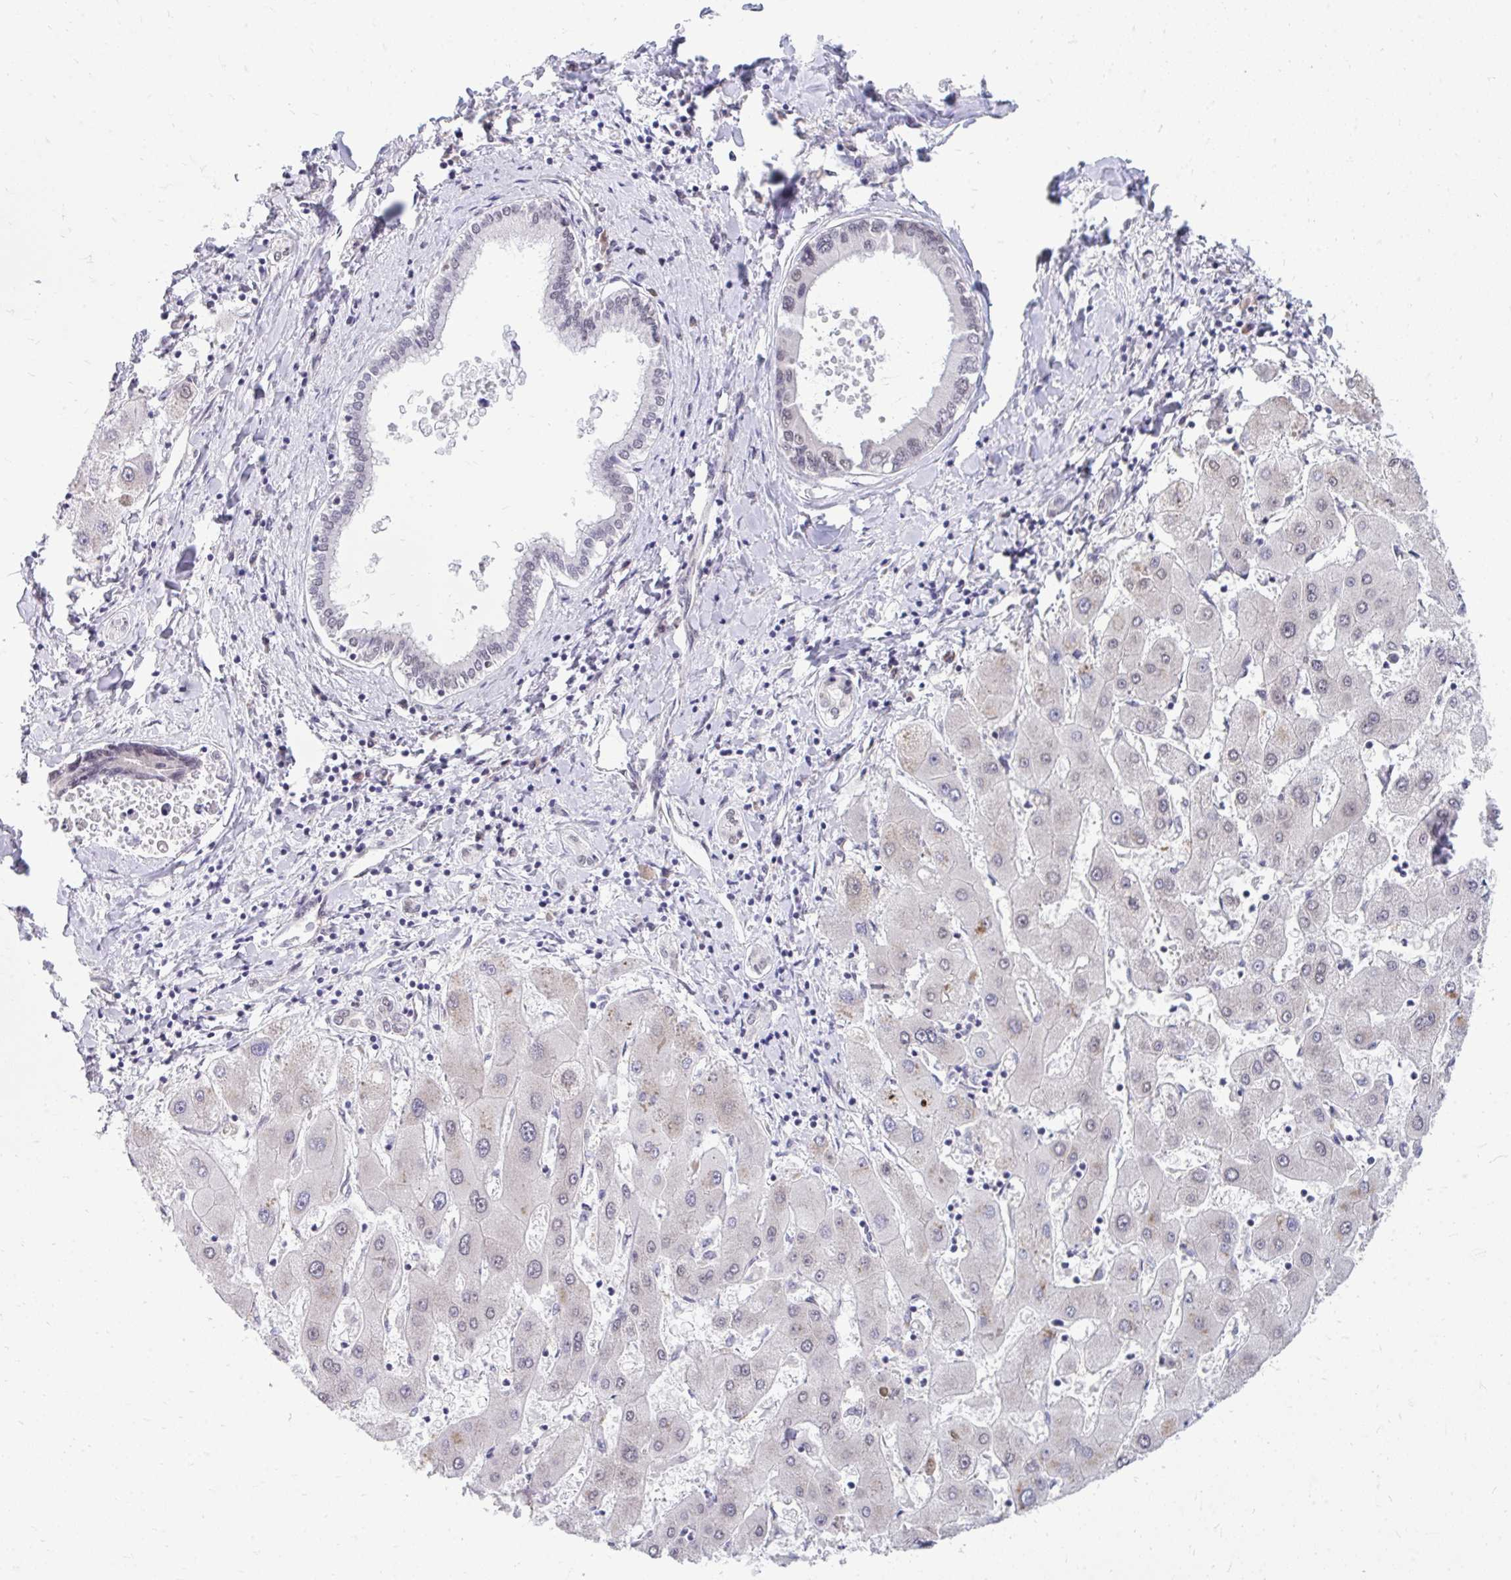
{"staining": {"intensity": "negative", "quantity": "none", "location": "none"}, "tissue": "liver cancer", "cell_type": "Tumor cells", "image_type": "cancer", "snomed": [{"axis": "morphology", "description": "Cholangiocarcinoma"}, {"axis": "topography", "description": "Liver"}], "caption": "A histopathology image of human liver cancer is negative for staining in tumor cells.", "gene": "SELENON", "patient": {"sex": "male", "age": 66}}